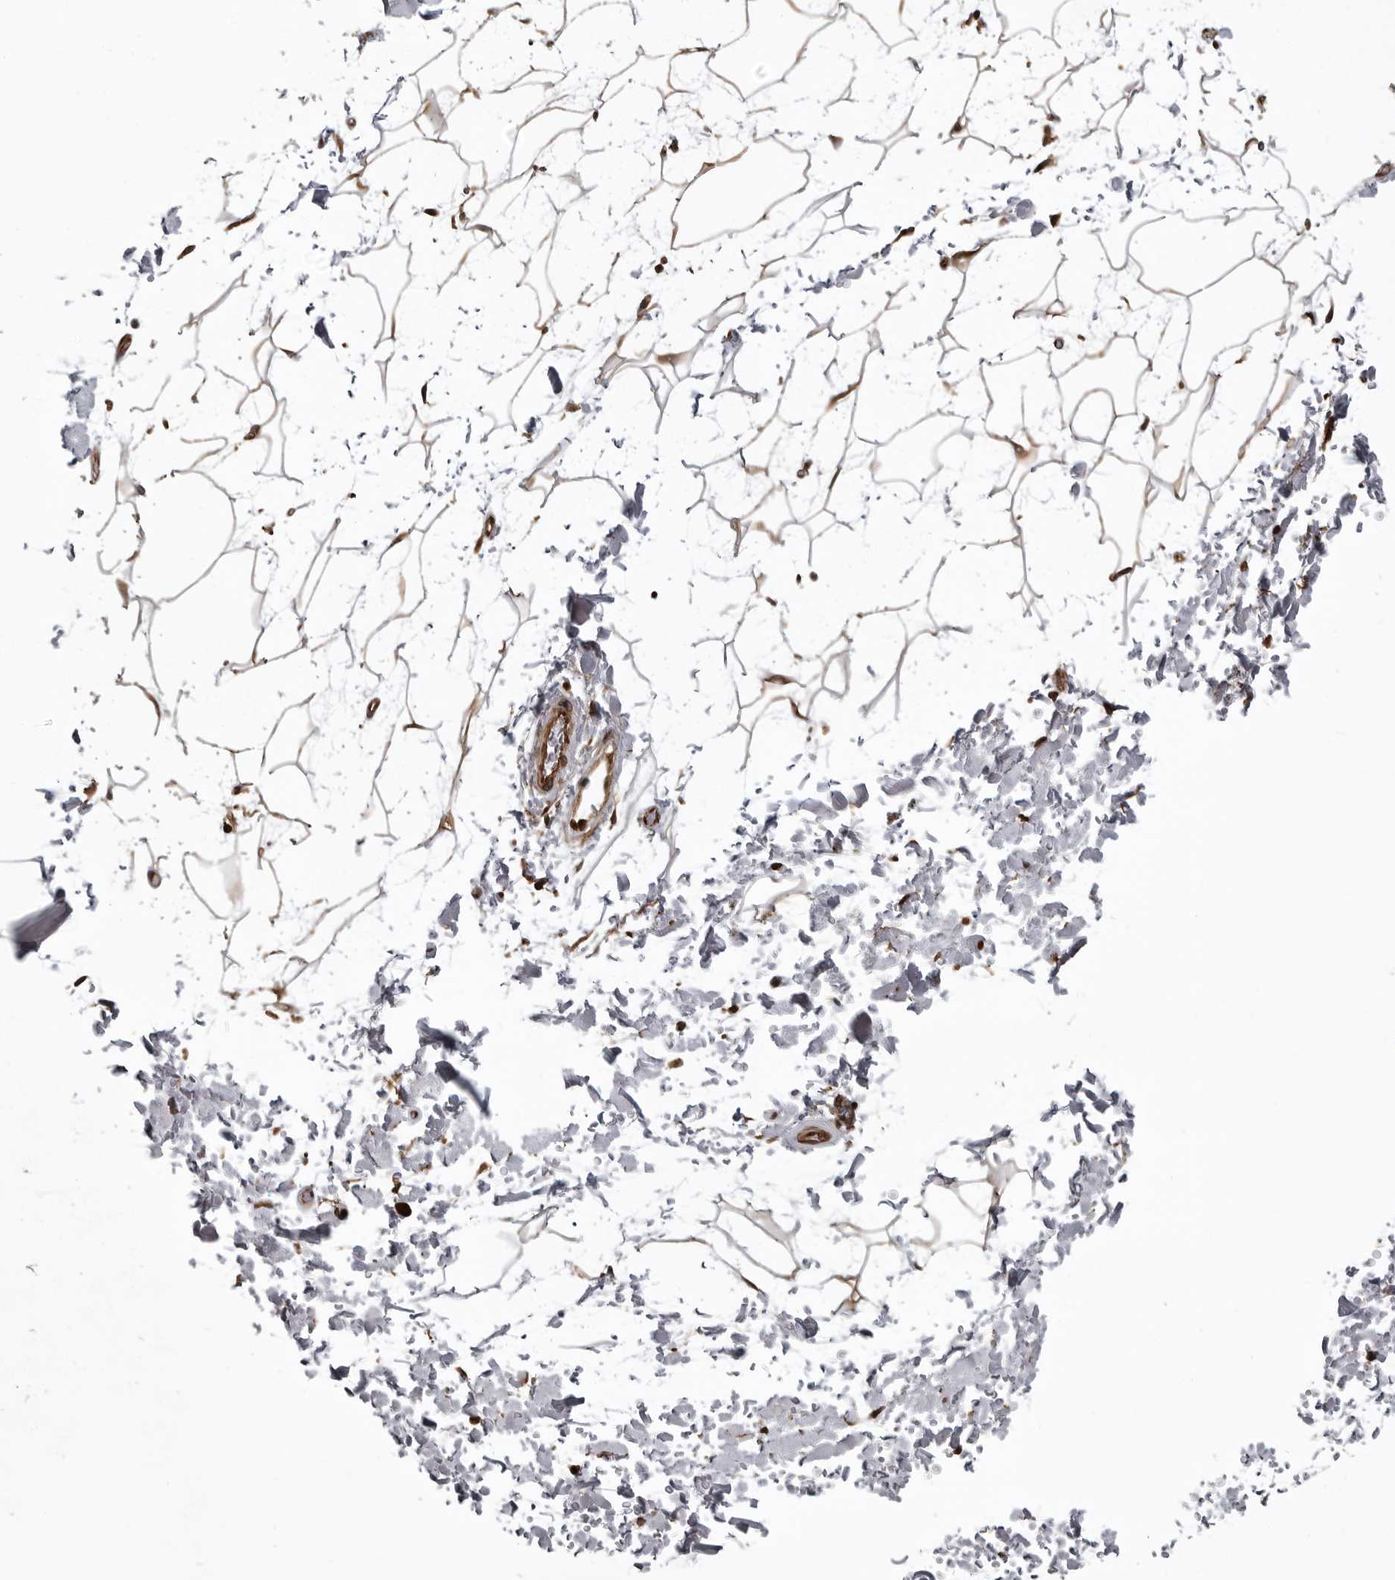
{"staining": {"intensity": "moderate", "quantity": "25%-75%", "location": "cytoplasmic/membranous"}, "tissue": "adipose tissue", "cell_type": "Adipocytes", "image_type": "normal", "snomed": [{"axis": "morphology", "description": "Normal tissue, NOS"}, {"axis": "topography", "description": "Soft tissue"}], "caption": "About 25%-75% of adipocytes in normal adipose tissue exhibit moderate cytoplasmic/membranous protein expression as visualized by brown immunohistochemical staining.", "gene": "ZNRF1", "patient": {"sex": "male", "age": 72}}